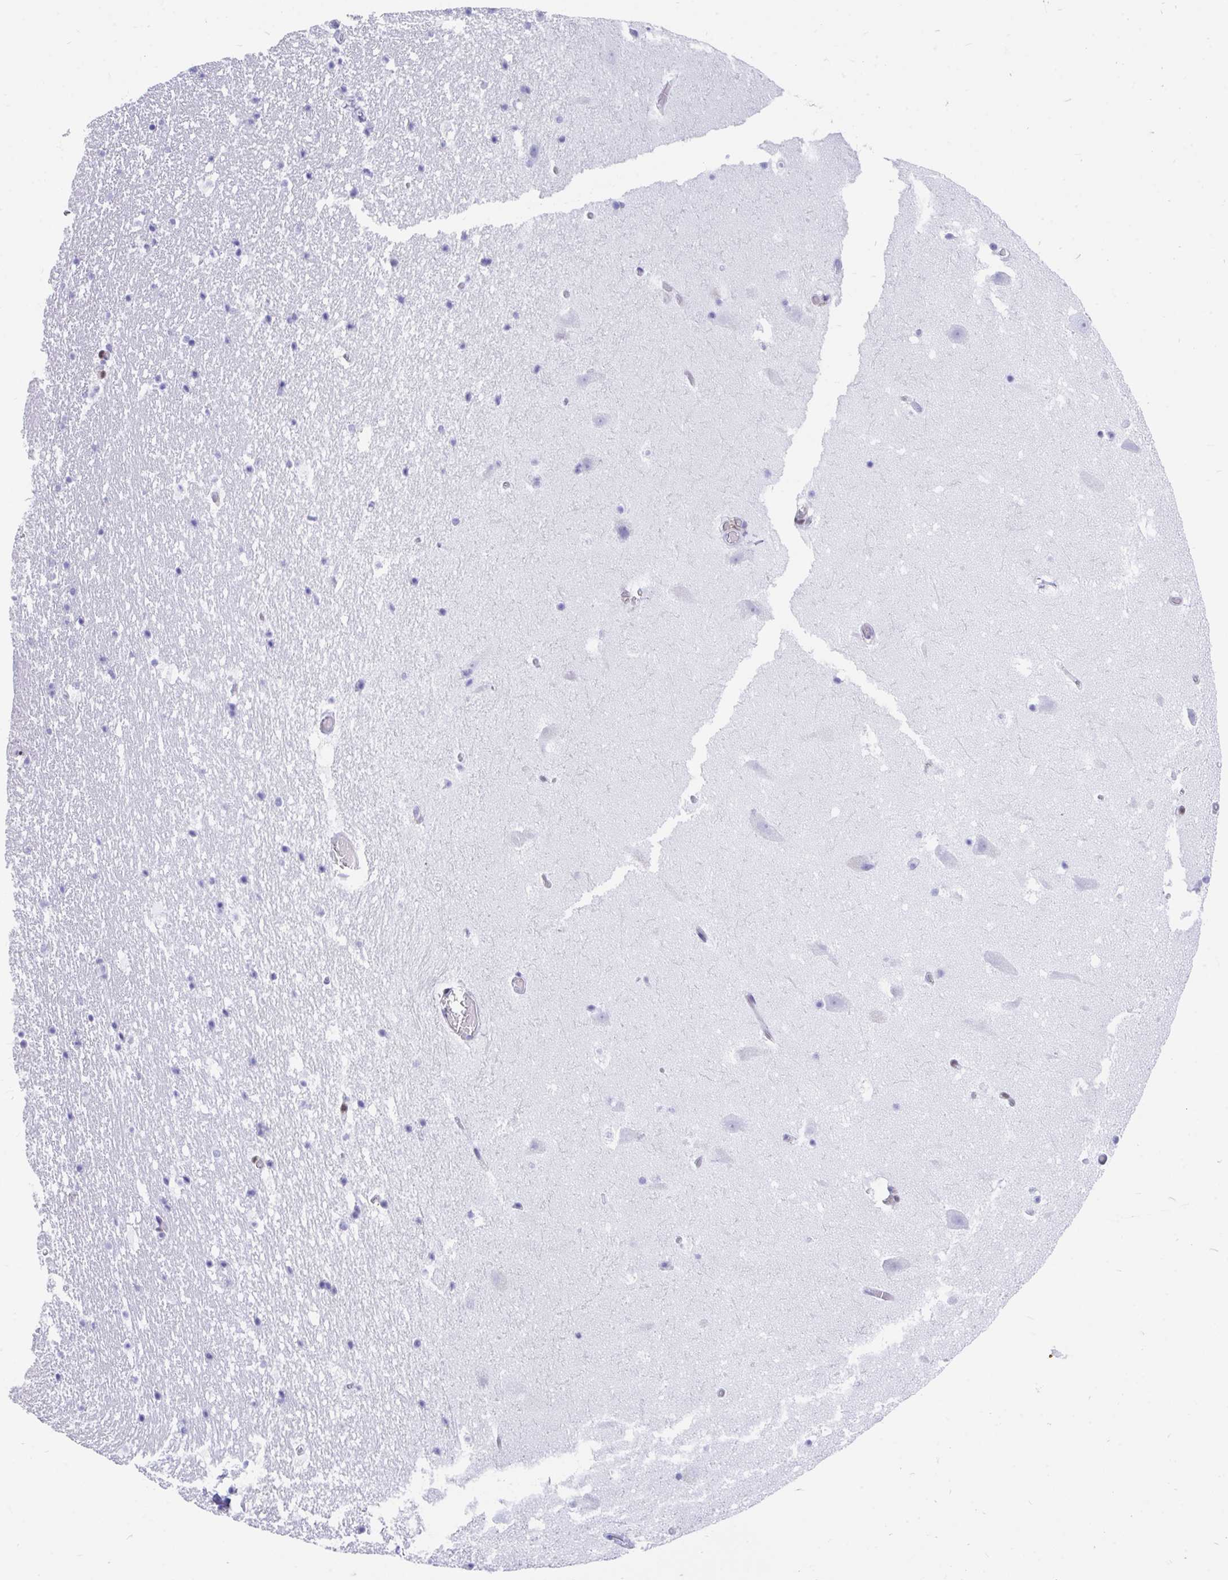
{"staining": {"intensity": "negative", "quantity": "none", "location": "none"}, "tissue": "hippocampus", "cell_type": "Glial cells", "image_type": "normal", "snomed": [{"axis": "morphology", "description": "Normal tissue, NOS"}, {"axis": "topography", "description": "Hippocampus"}], "caption": "This is an immunohistochemistry image of unremarkable hippocampus. There is no expression in glial cells.", "gene": "RBPMS", "patient": {"sex": "female", "age": 42}}